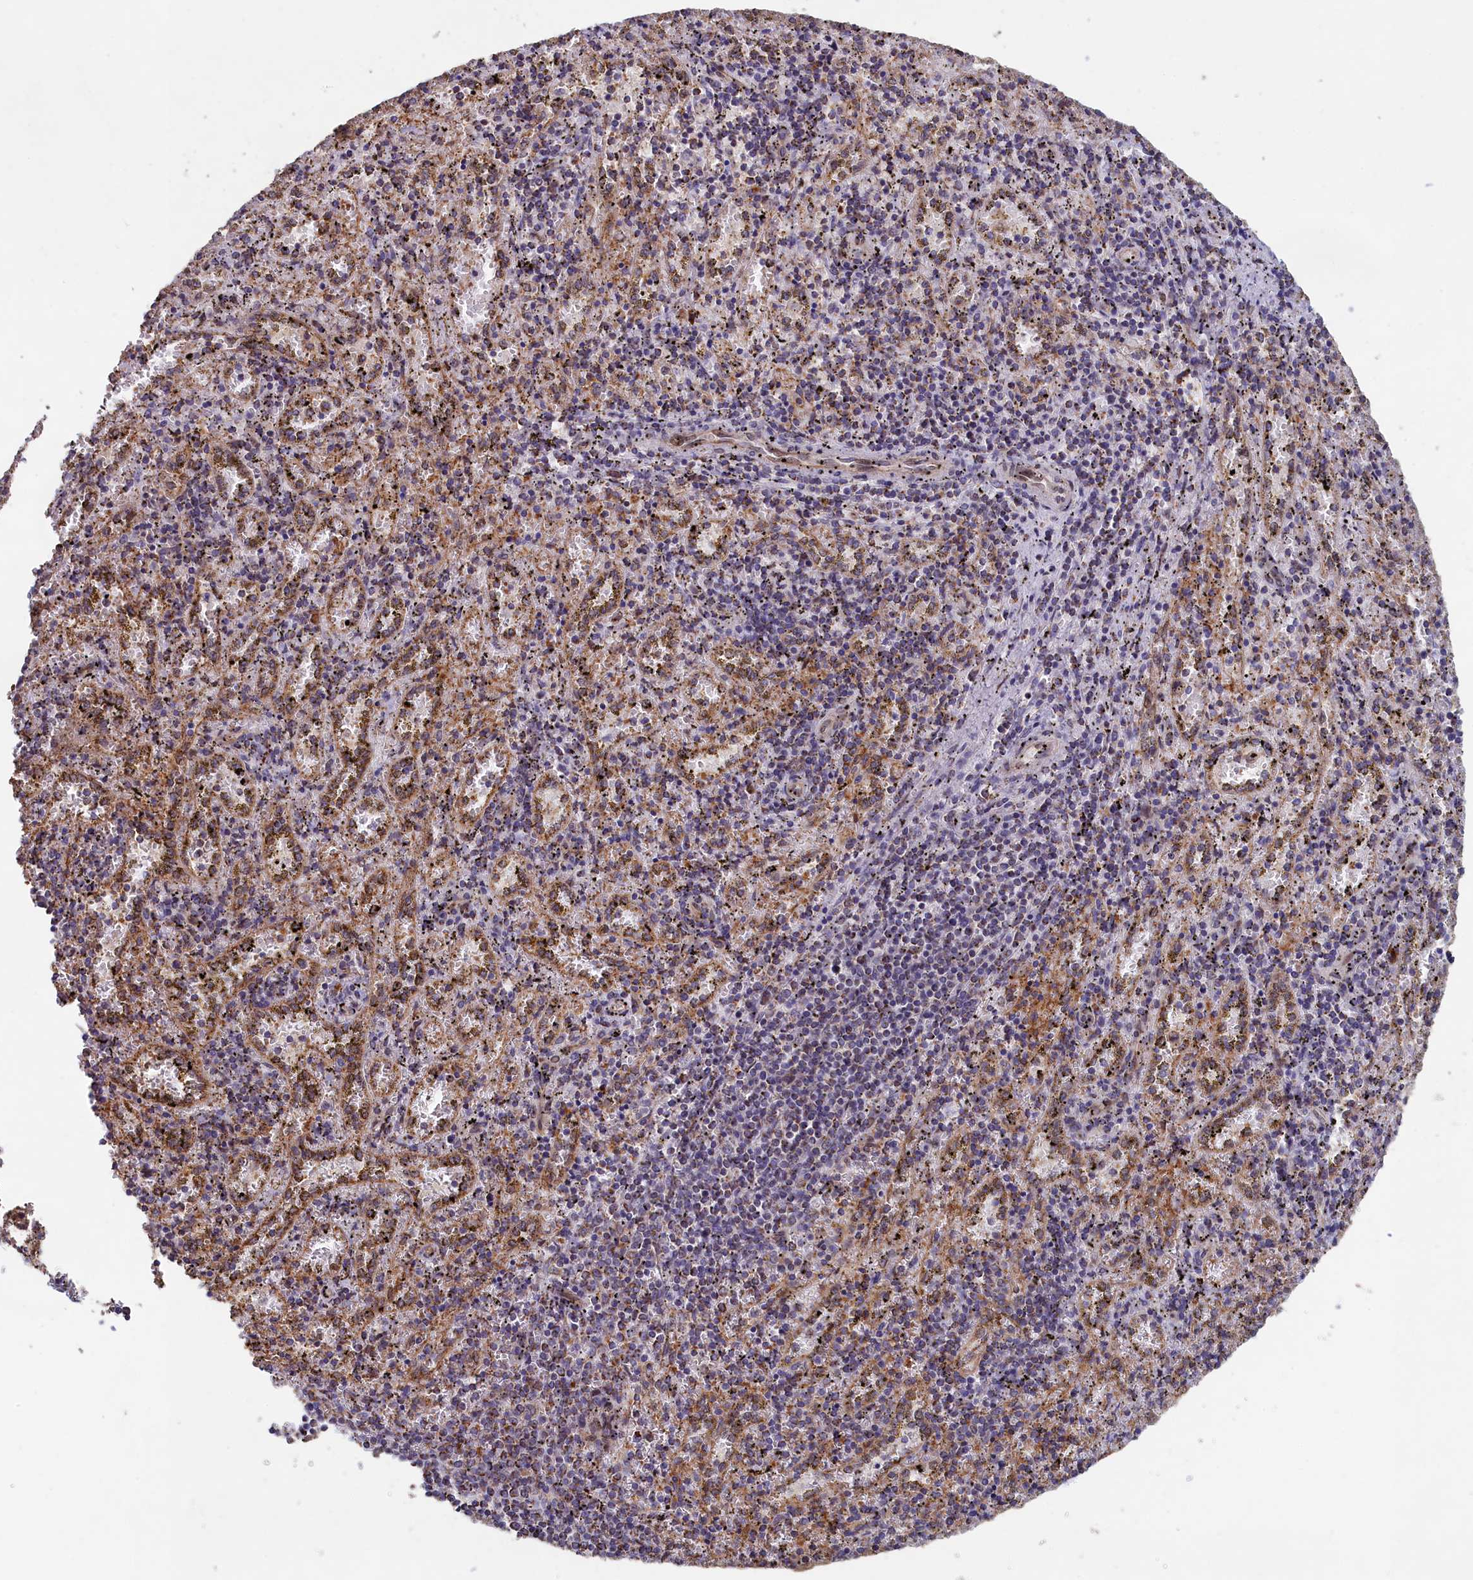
{"staining": {"intensity": "moderate", "quantity": "<25%", "location": "cytoplasmic/membranous"}, "tissue": "spleen", "cell_type": "Cells in red pulp", "image_type": "normal", "snomed": [{"axis": "morphology", "description": "Normal tissue, NOS"}, {"axis": "topography", "description": "Spleen"}], "caption": "A photomicrograph of spleen stained for a protein reveals moderate cytoplasmic/membranous brown staining in cells in red pulp. The protein is shown in brown color, while the nuclei are stained blue.", "gene": "ENSG00000269825", "patient": {"sex": "male", "age": 11}}